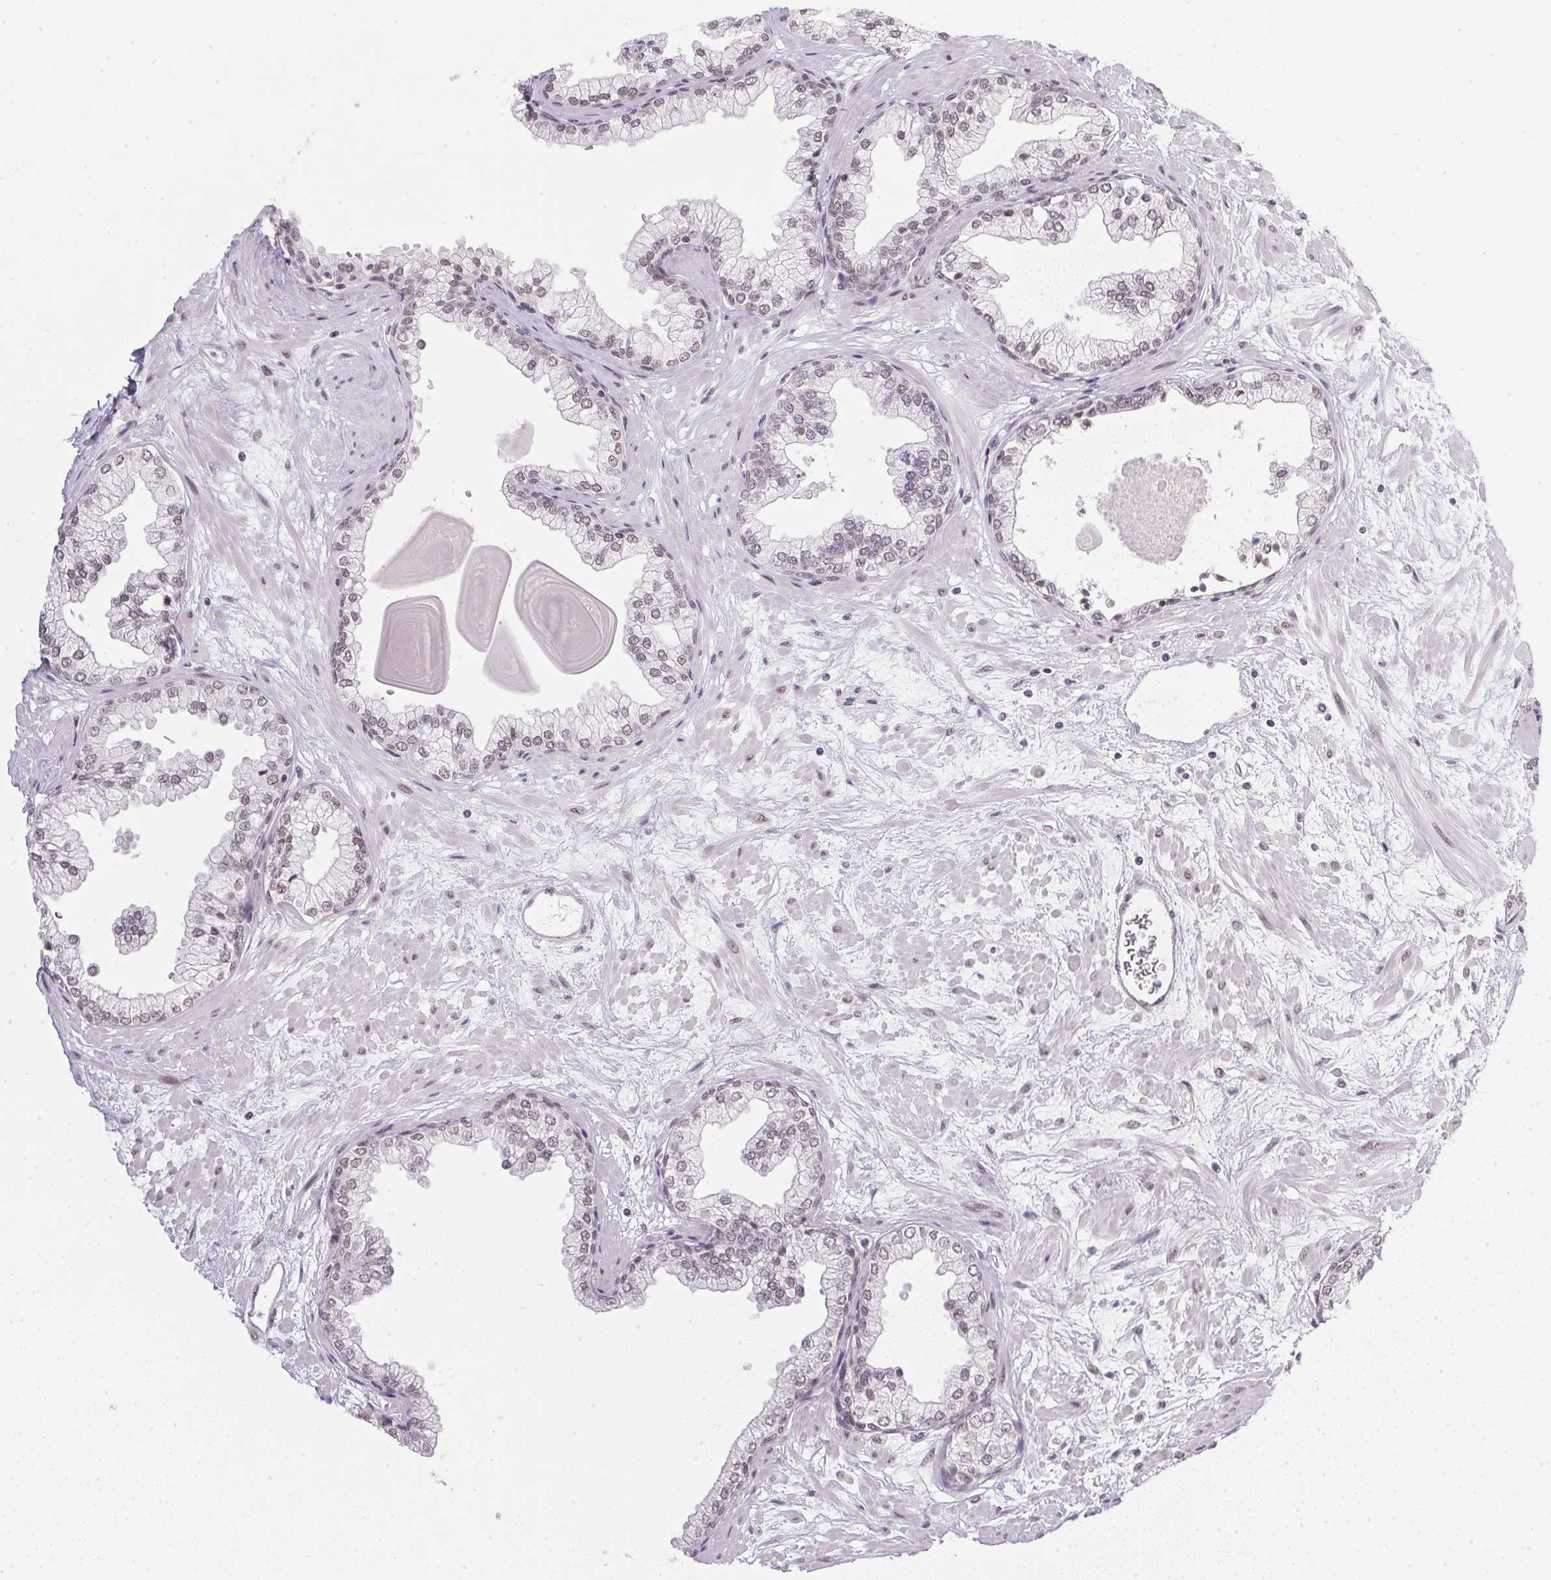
{"staining": {"intensity": "weak", "quantity": "25%-75%", "location": "nuclear"}, "tissue": "prostate", "cell_type": "Glandular cells", "image_type": "normal", "snomed": [{"axis": "morphology", "description": "Normal tissue, NOS"}, {"axis": "topography", "description": "Prostate"}, {"axis": "topography", "description": "Peripheral nerve tissue"}], "caption": "A high-resolution image shows immunohistochemistry (IHC) staining of benign prostate, which displays weak nuclear expression in approximately 25%-75% of glandular cells. The protein is stained brown, and the nuclei are stained in blue (DAB IHC with brightfield microscopy, high magnification).", "gene": "SRSF7", "patient": {"sex": "male", "age": 61}}